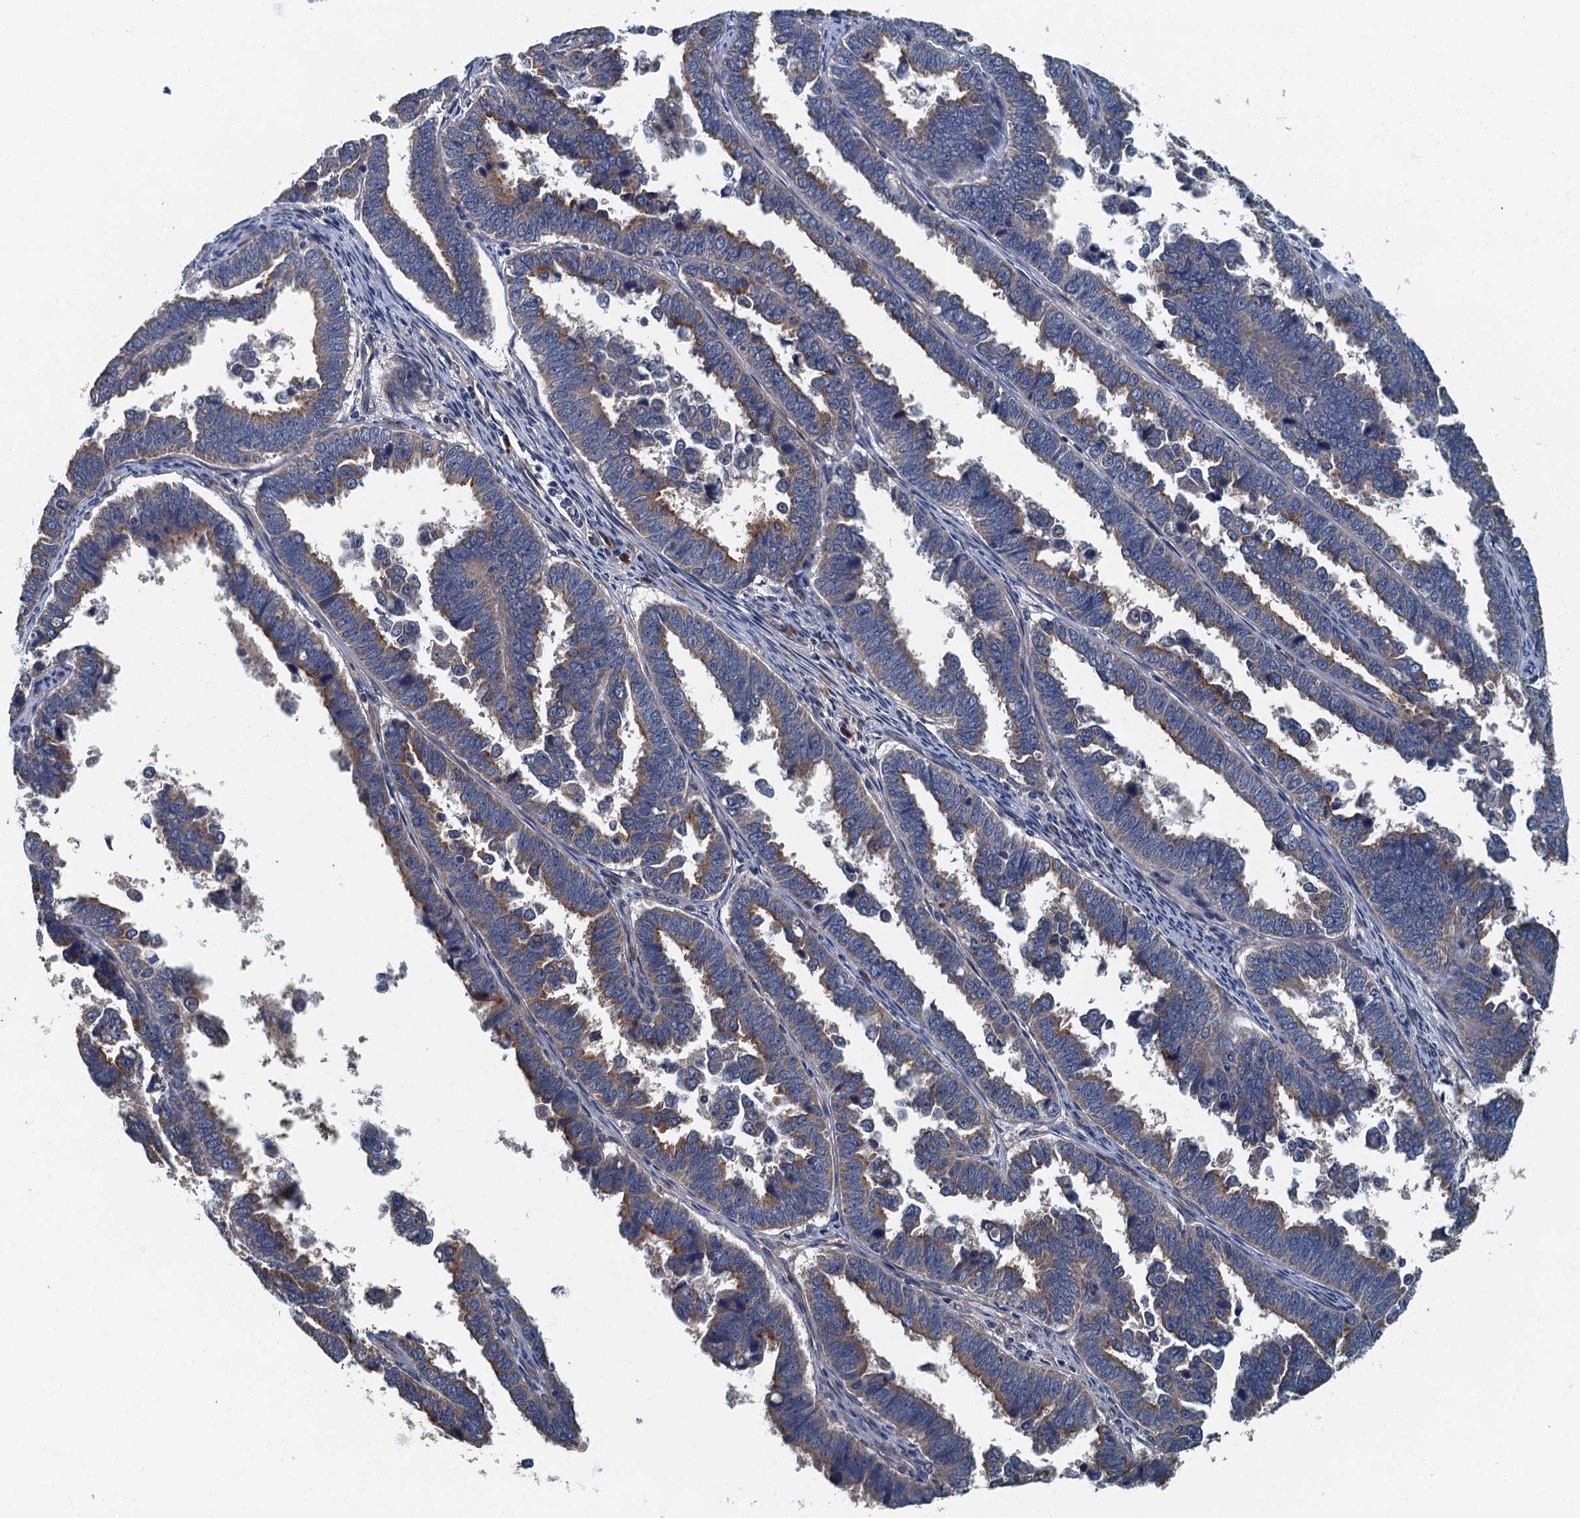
{"staining": {"intensity": "weak", "quantity": "25%-75%", "location": "cytoplasmic/membranous"}, "tissue": "endometrial cancer", "cell_type": "Tumor cells", "image_type": "cancer", "snomed": [{"axis": "morphology", "description": "Adenocarcinoma, NOS"}, {"axis": "topography", "description": "Endometrium"}], "caption": "Immunohistochemical staining of human endometrial adenocarcinoma shows low levels of weak cytoplasmic/membranous staining in about 25%-75% of tumor cells. (IHC, brightfield microscopy, high magnification).", "gene": "DDX49", "patient": {"sex": "female", "age": 75}}